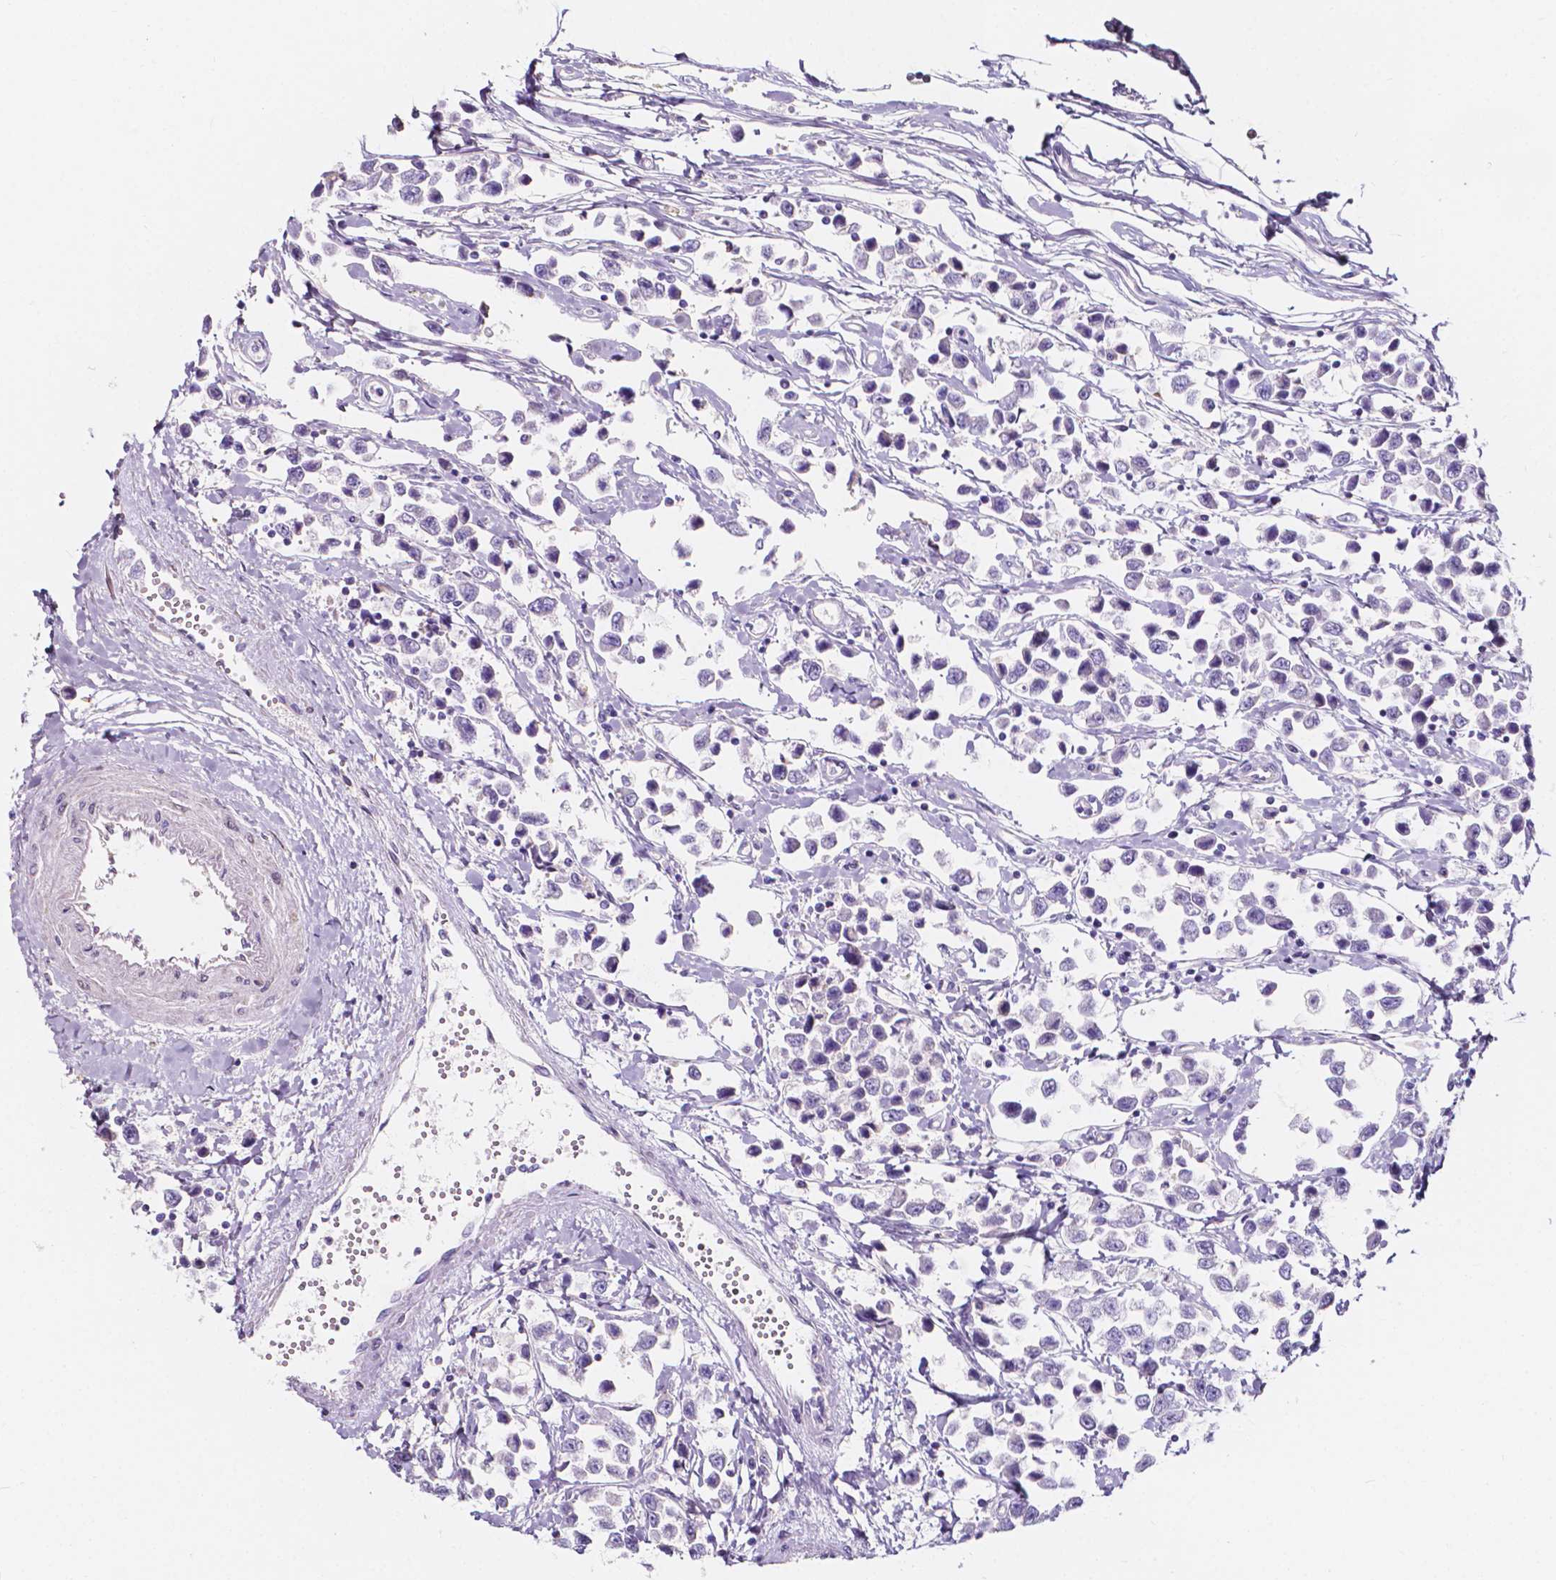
{"staining": {"intensity": "negative", "quantity": "none", "location": "none"}, "tissue": "testis cancer", "cell_type": "Tumor cells", "image_type": "cancer", "snomed": [{"axis": "morphology", "description": "Seminoma, NOS"}, {"axis": "topography", "description": "Testis"}], "caption": "Immunohistochemistry image of testis cancer stained for a protein (brown), which exhibits no positivity in tumor cells.", "gene": "CLSTN2", "patient": {"sex": "male", "age": 34}}